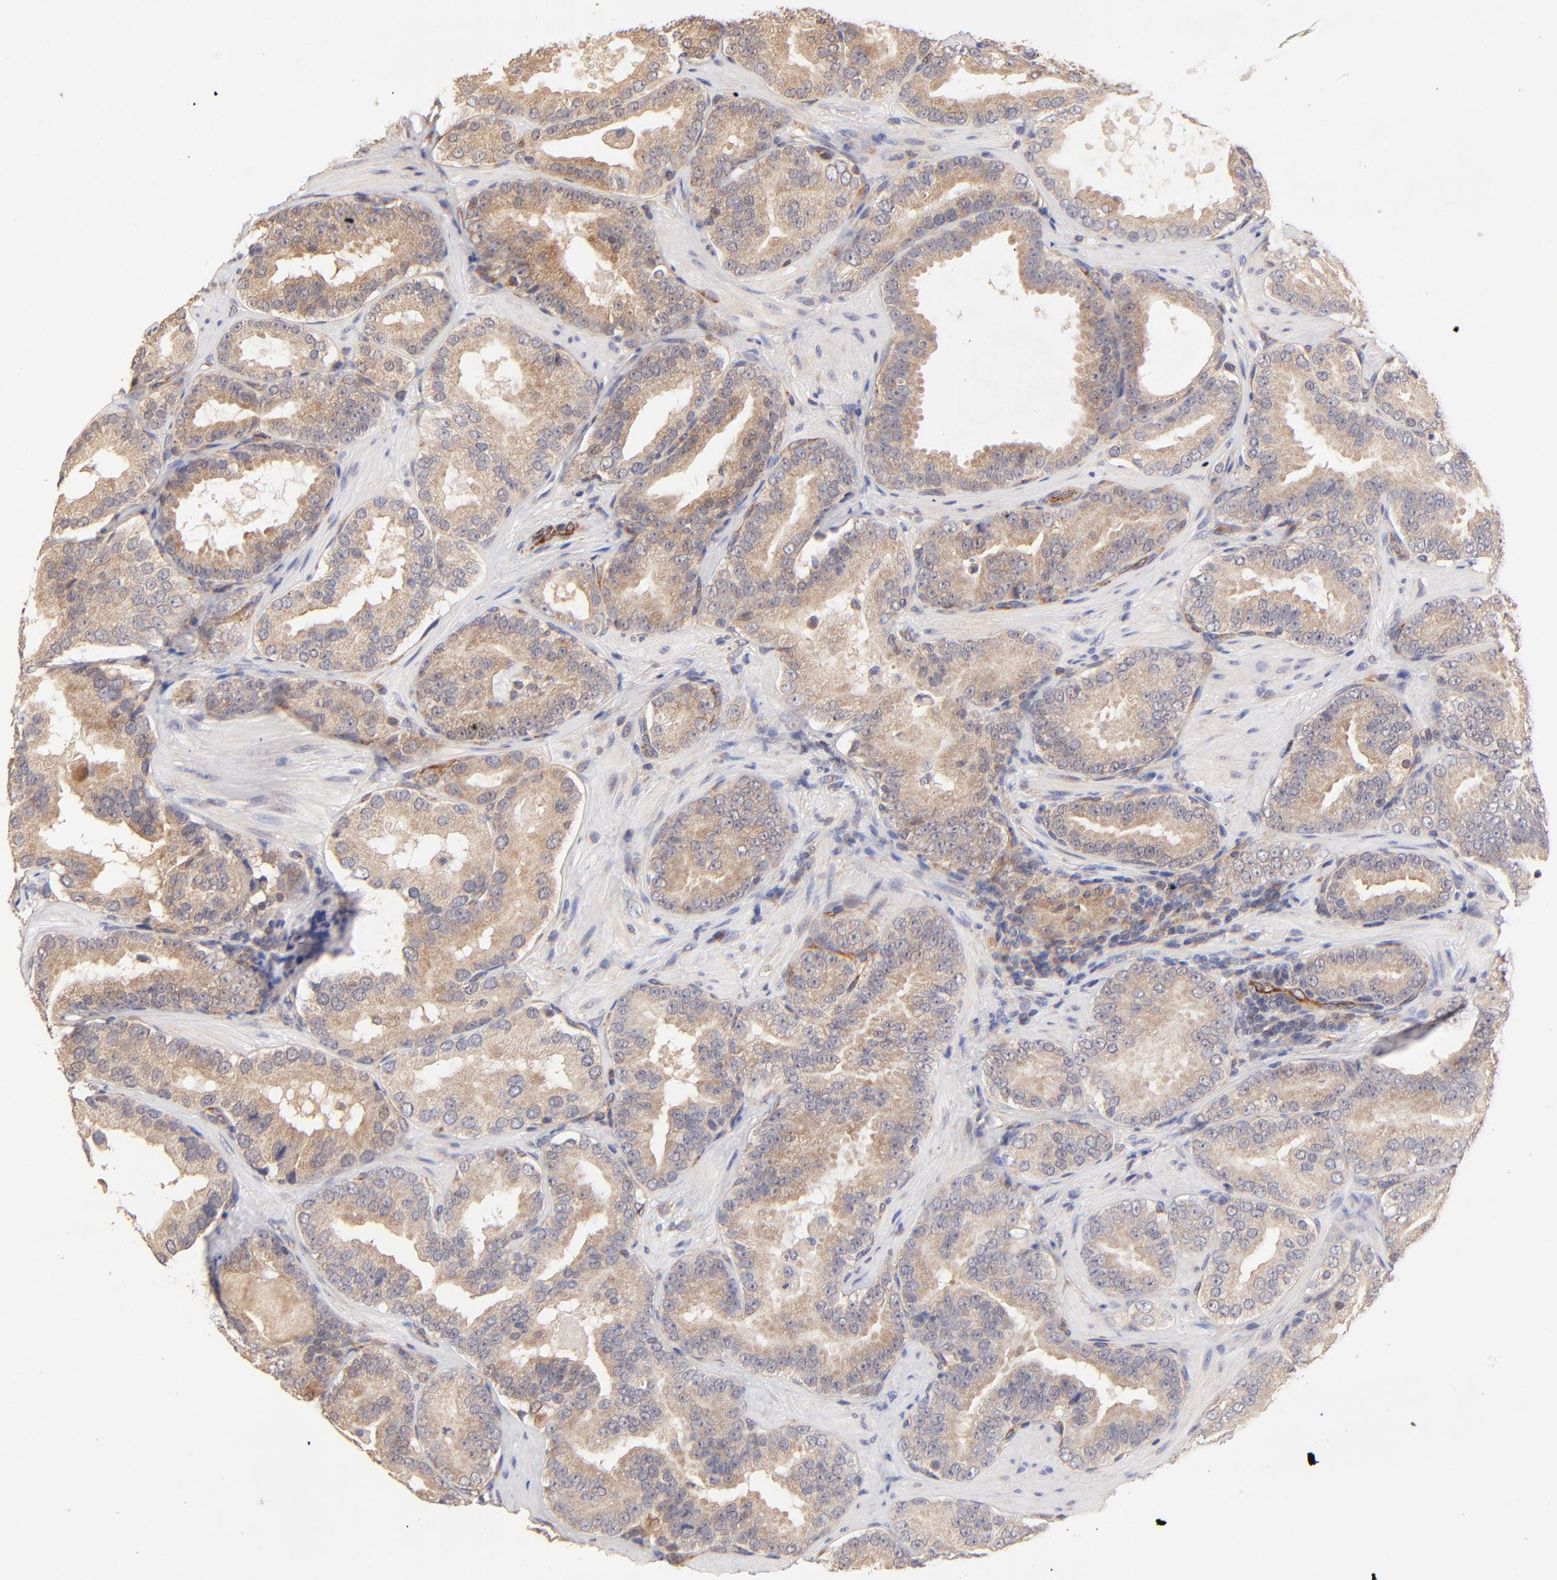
{"staining": {"intensity": "weak", "quantity": ">75%", "location": "cytoplasmic/membranous"}, "tissue": "prostate cancer", "cell_type": "Tumor cells", "image_type": "cancer", "snomed": [{"axis": "morphology", "description": "Adenocarcinoma, Low grade"}, {"axis": "topography", "description": "Prostate"}], "caption": "Tumor cells show low levels of weak cytoplasmic/membranous staining in approximately >75% of cells in human prostate low-grade adenocarcinoma.", "gene": "TNFAIP3", "patient": {"sex": "male", "age": 59}}